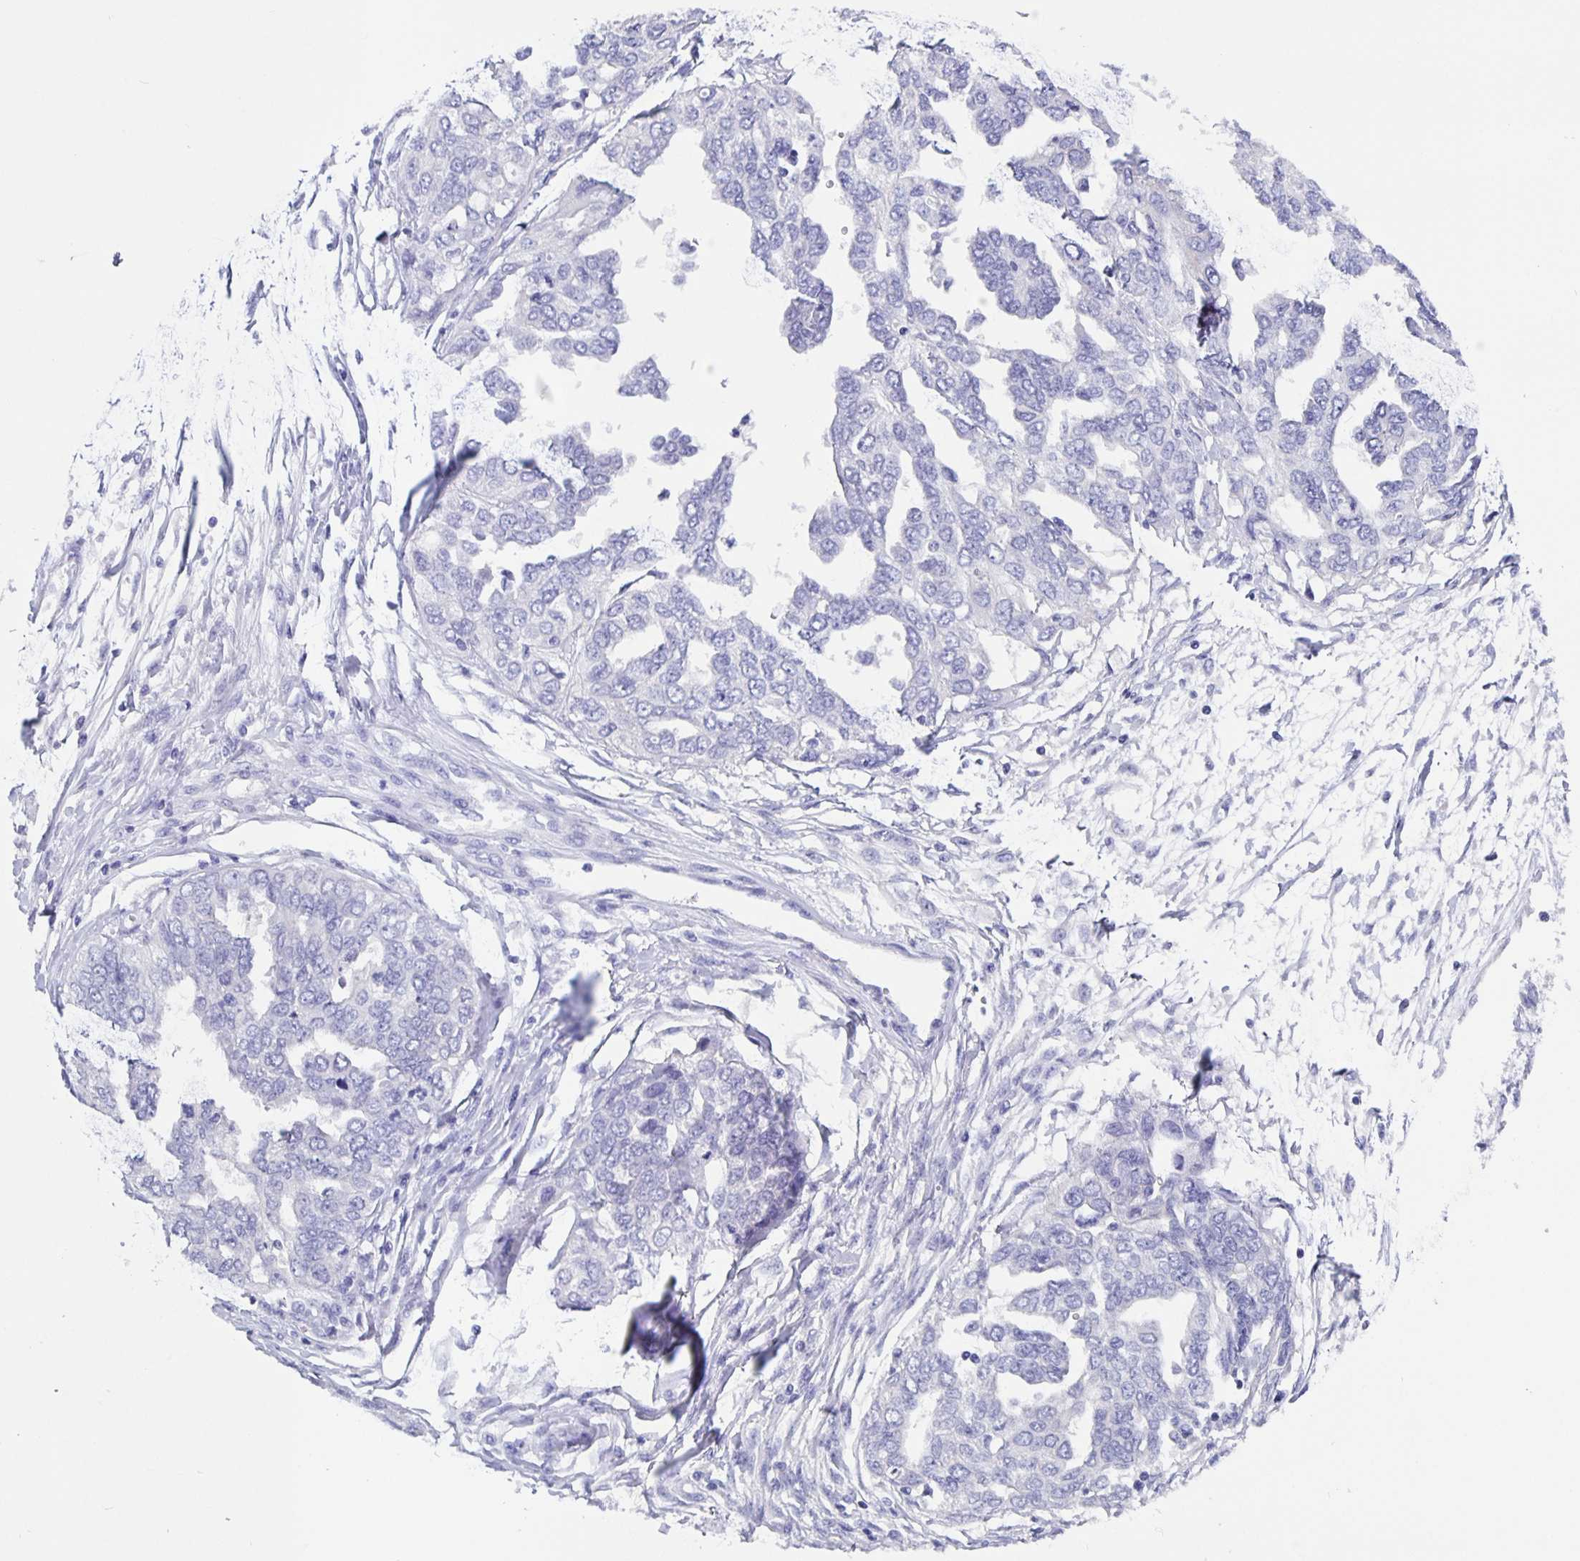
{"staining": {"intensity": "negative", "quantity": "none", "location": "none"}, "tissue": "ovarian cancer", "cell_type": "Tumor cells", "image_type": "cancer", "snomed": [{"axis": "morphology", "description": "Cystadenocarcinoma, serous, NOS"}, {"axis": "topography", "description": "Ovary"}], "caption": "Ovarian serous cystadenocarcinoma was stained to show a protein in brown. There is no significant expression in tumor cells.", "gene": "ODF3B", "patient": {"sex": "female", "age": 53}}